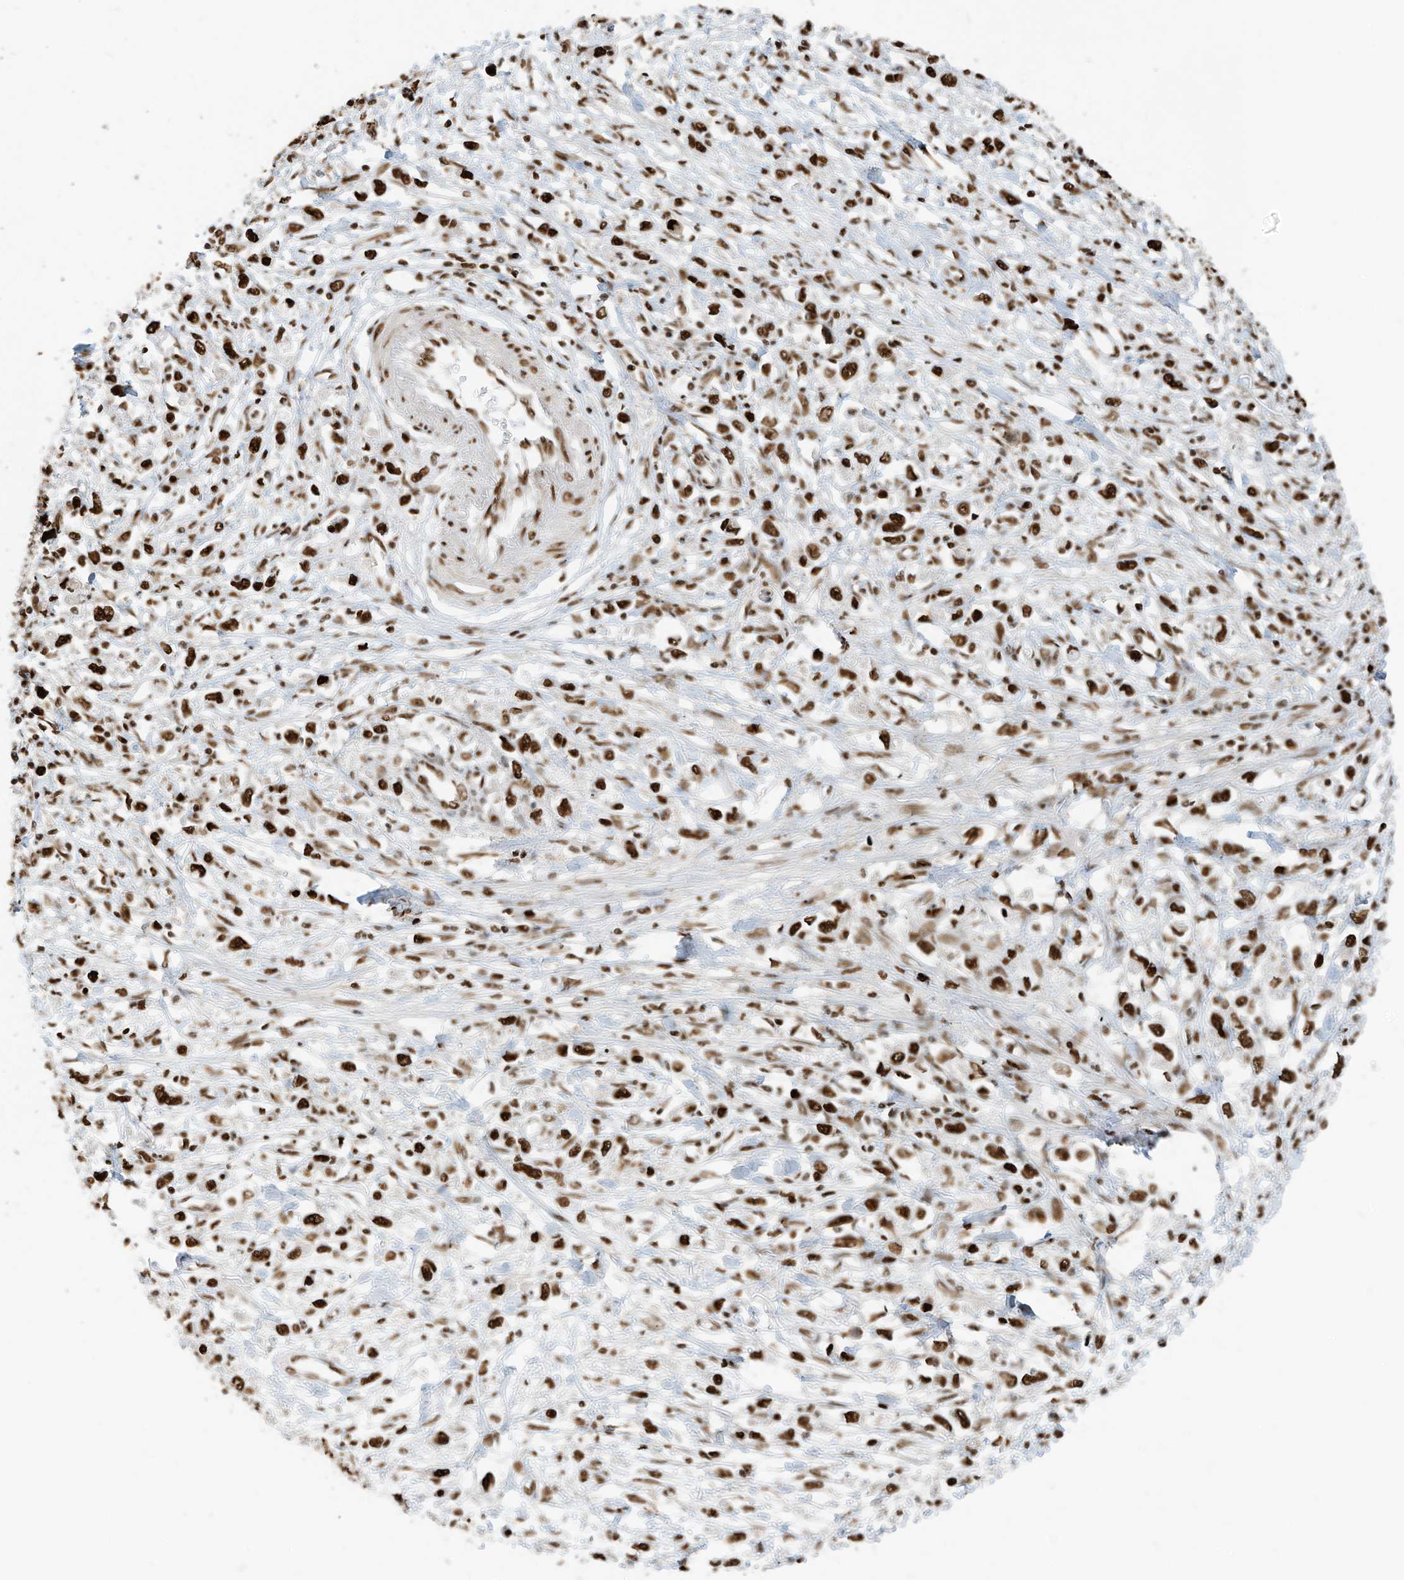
{"staining": {"intensity": "strong", "quantity": ">75%", "location": "nuclear"}, "tissue": "stomach cancer", "cell_type": "Tumor cells", "image_type": "cancer", "snomed": [{"axis": "morphology", "description": "Adenocarcinoma, NOS"}, {"axis": "topography", "description": "Stomach"}], "caption": "This histopathology image exhibits stomach cancer (adenocarcinoma) stained with immunohistochemistry (IHC) to label a protein in brown. The nuclear of tumor cells show strong positivity for the protein. Nuclei are counter-stained blue.", "gene": "SAMD15", "patient": {"sex": "female", "age": 59}}